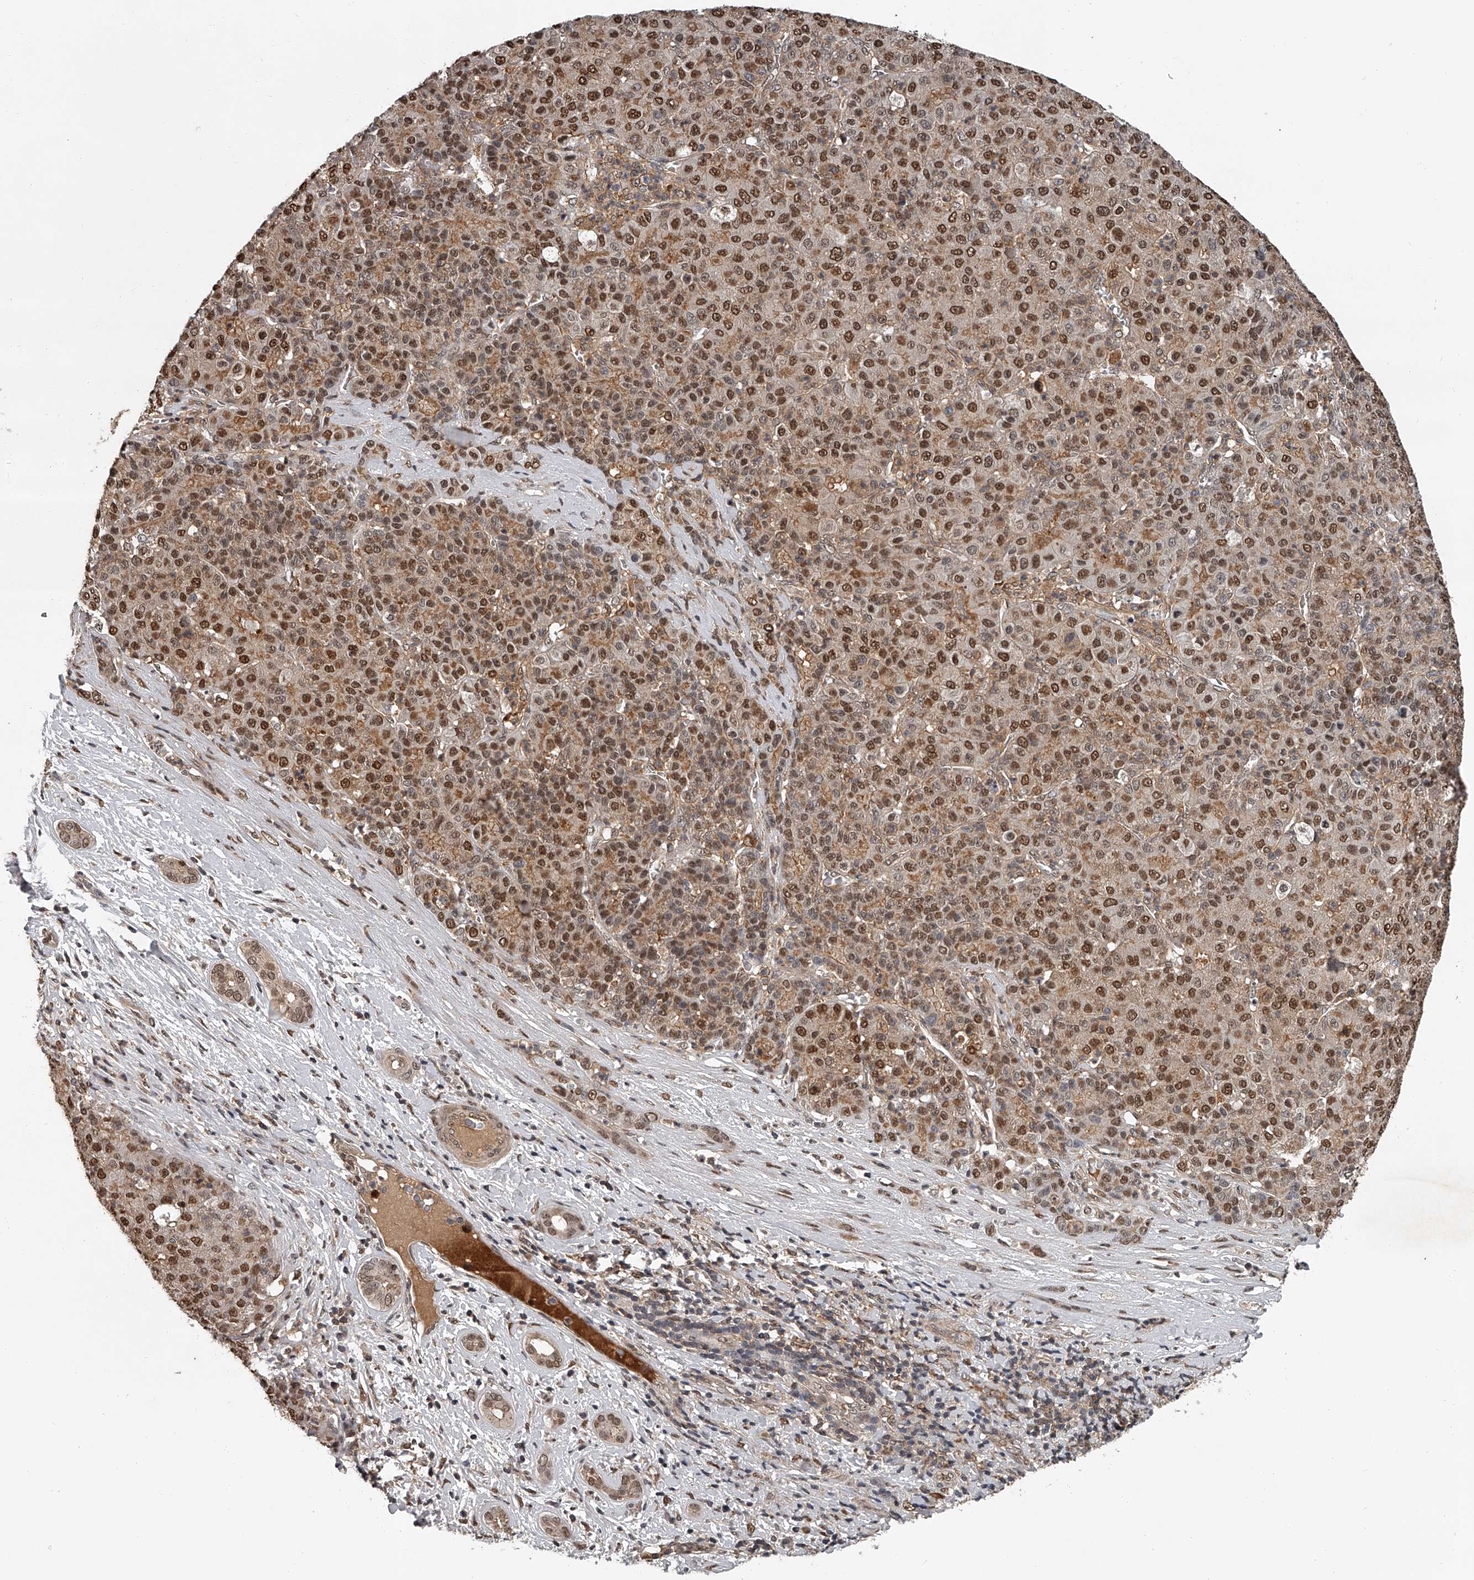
{"staining": {"intensity": "moderate", "quantity": ">75%", "location": "cytoplasmic/membranous,nuclear"}, "tissue": "liver cancer", "cell_type": "Tumor cells", "image_type": "cancer", "snomed": [{"axis": "morphology", "description": "Carcinoma, Hepatocellular, NOS"}, {"axis": "topography", "description": "Liver"}], "caption": "The photomicrograph demonstrates a brown stain indicating the presence of a protein in the cytoplasmic/membranous and nuclear of tumor cells in hepatocellular carcinoma (liver).", "gene": "PLEKHG1", "patient": {"sex": "male", "age": 65}}